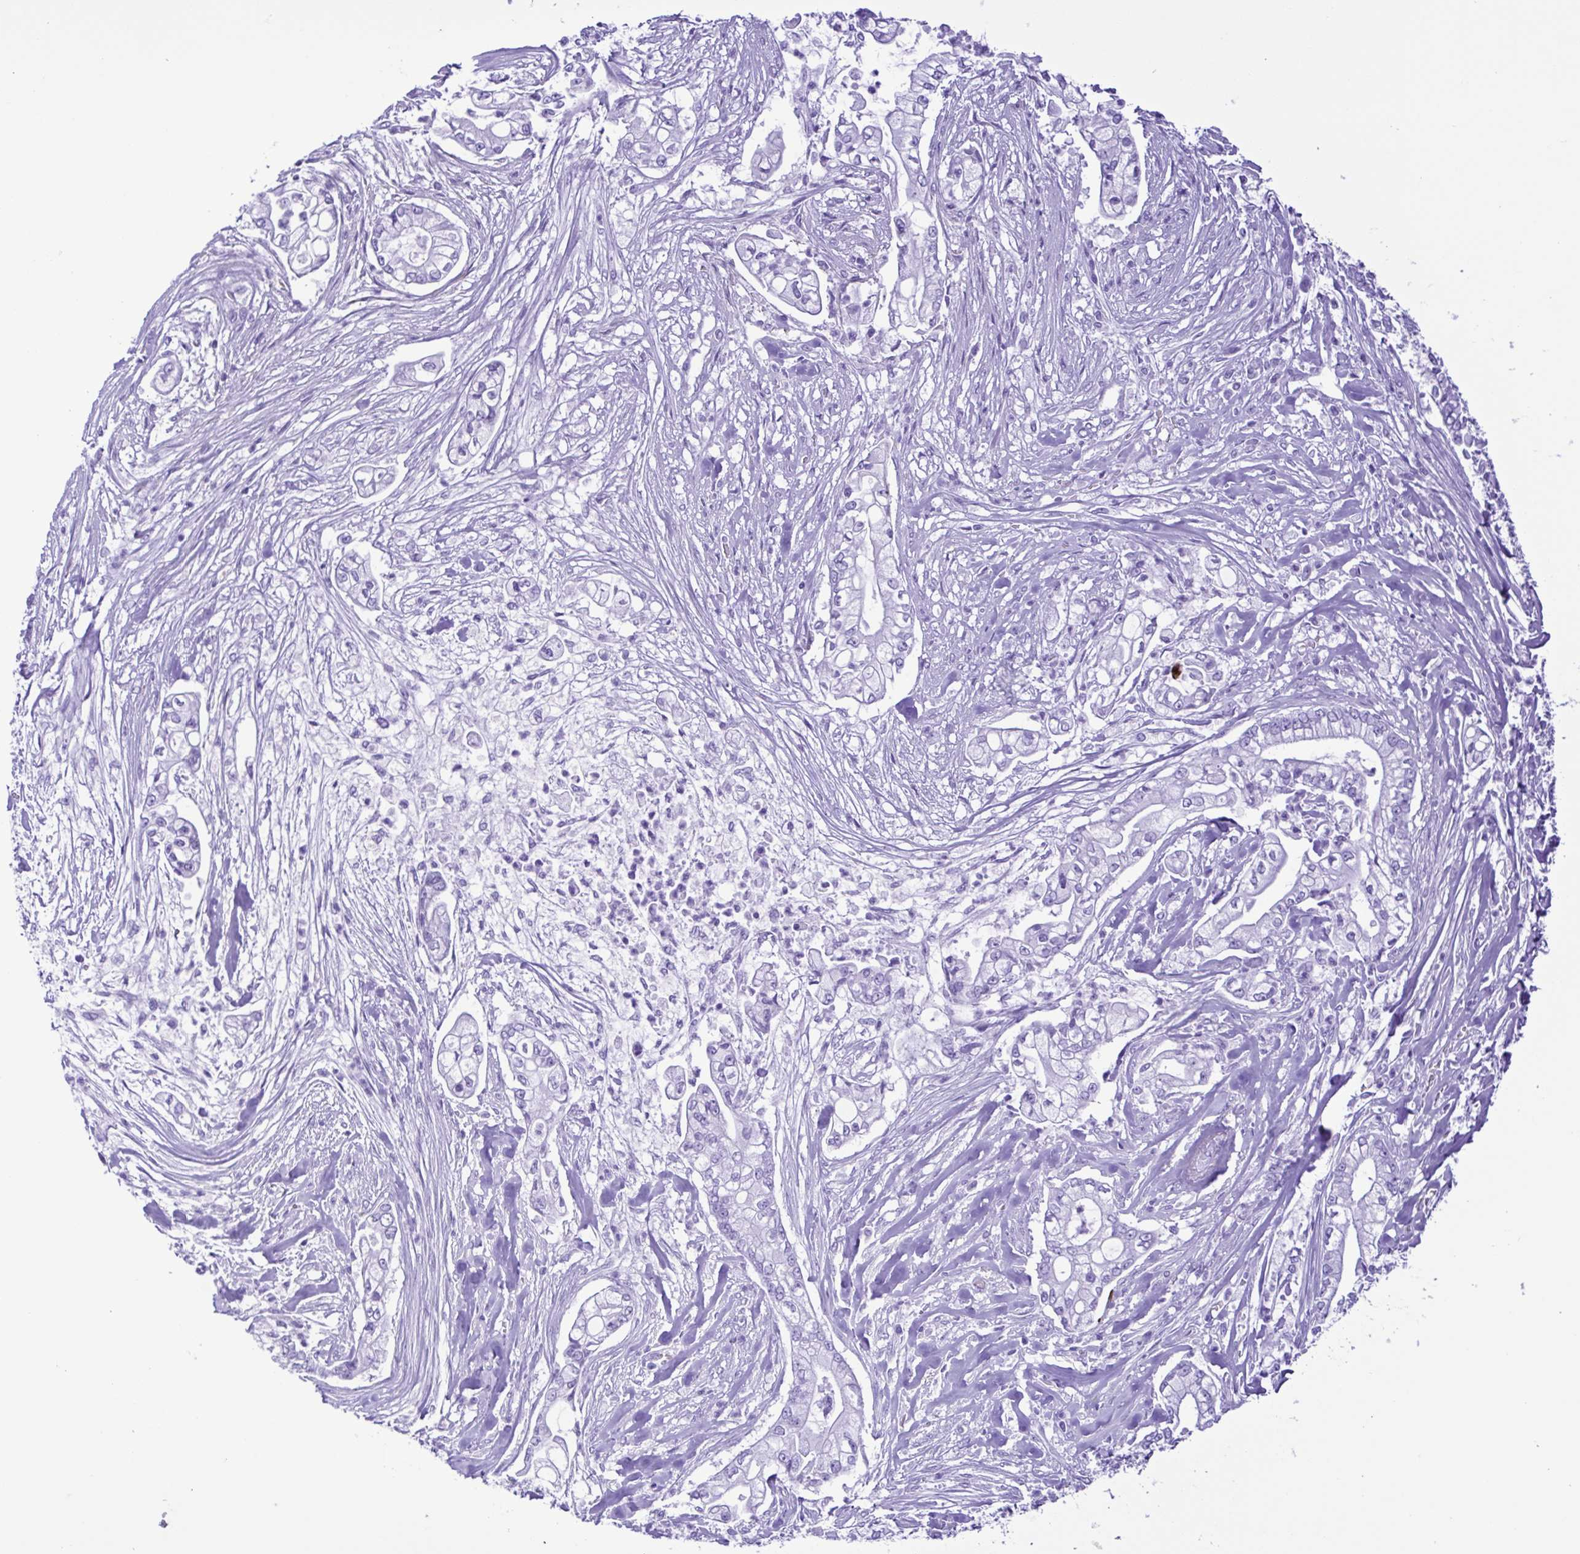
{"staining": {"intensity": "negative", "quantity": "none", "location": "none"}, "tissue": "pancreatic cancer", "cell_type": "Tumor cells", "image_type": "cancer", "snomed": [{"axis": "morphology", "description": "Adenocarcinoma, NOS"}, {"axis": "topography", "description": "Pancreas"}], "caption": "This is an immunohistochemistry (IHC) photomicrograph of human pancreatic cancer (adenocarcinoma). There is no positivity in tumor cells.", "gene": "SYT1", "patient": {"sex": "female", "age": 69}}